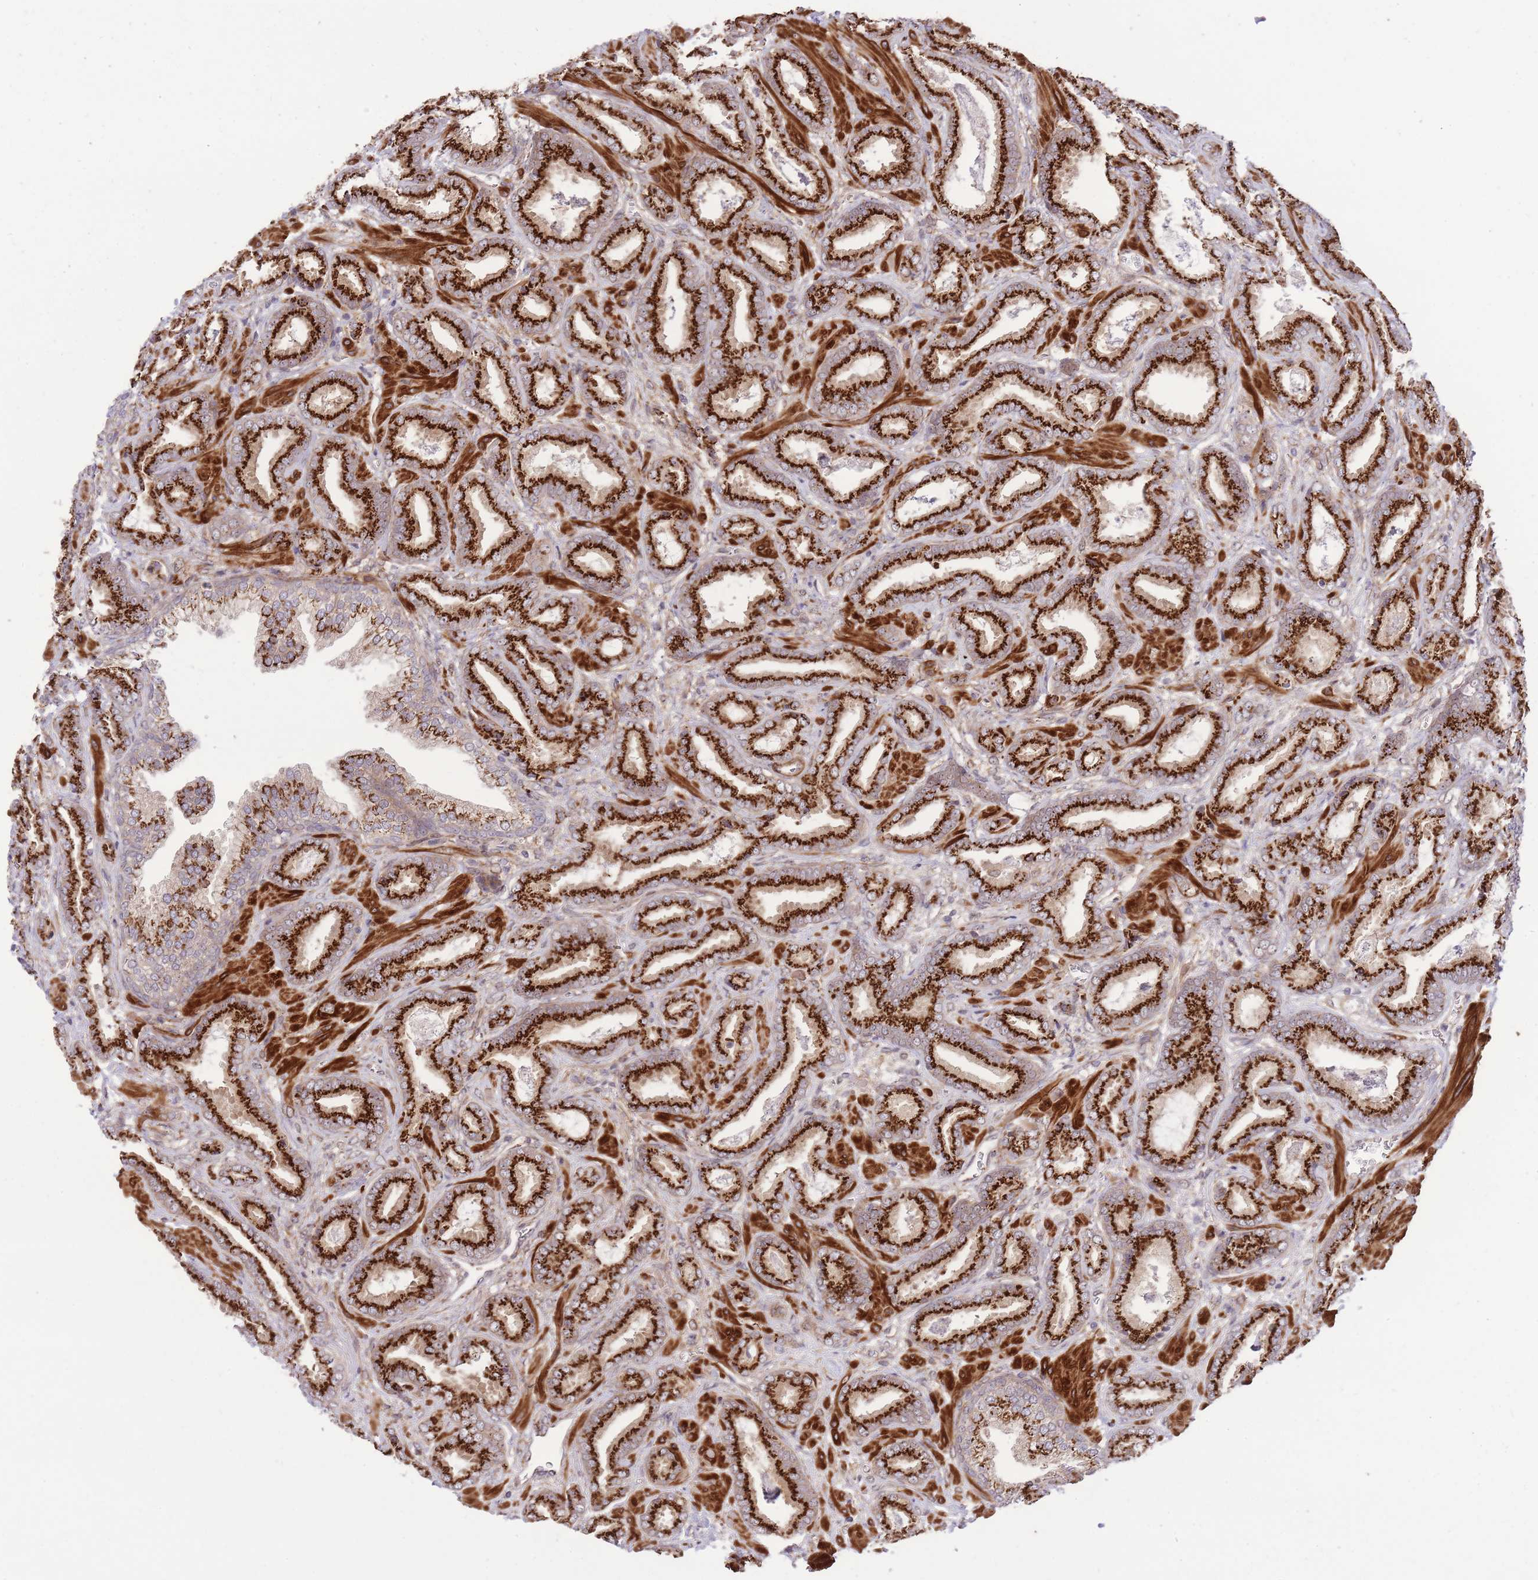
{"staining": {"intensity": "strong", "quantity": ">75%", "location": "cytoplasmic/membranous"}, "tissue": "prostate cancer", "cell_type": "Tumor cells", "image_type": "cancer", "snomed": [{"axis": "morphology", "description": "Adenocarcinoma, Low grade"}, {"axis": "topography", "description": "Prostate"}], "caption": "This micrograph reveals immunohistochemistry staining of human prostate cancer (adenocarcinoma (low-grade)), with high strong cytoplasmic/membranous staining in approximately >75% of tumor cells.", "gene": "ZBED5", "patient": {"sex": "male", "age": 62}}